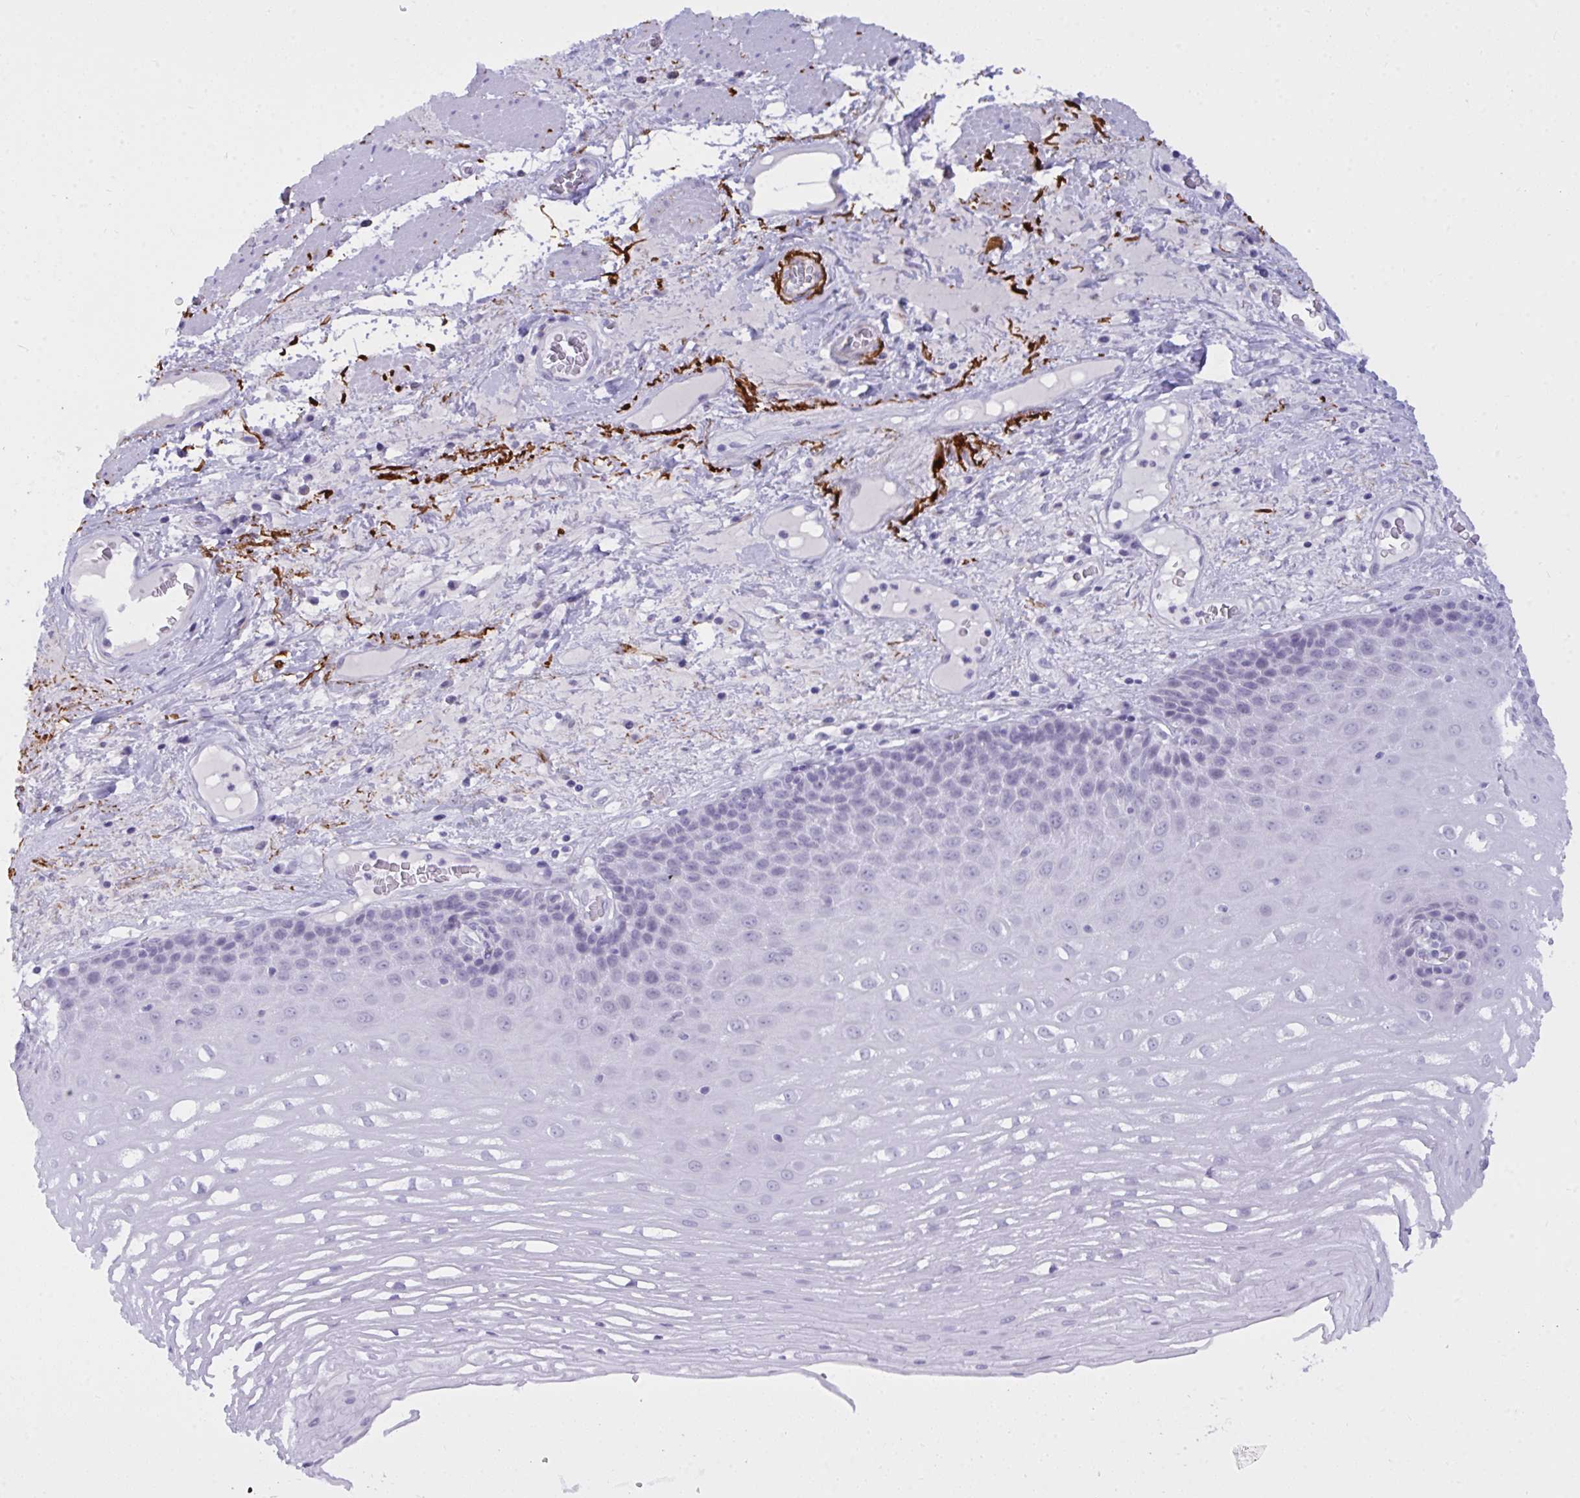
{"staining": {"intensity": "negative", "quantity": "none", "location": "none"}, "tissue": "esophagus", "cell_type": "Squamous epithelial cells", "image_type": "normal", "snomed": [{"axis": "morphology", "description": "Normal tissue, NOS"}, {"axis": "topography", "description": "Esophagus"}], "caption": "Immunohistochemistry (IHC) micrograph of unremarkable esophagus: human esophagus stained with DAB (3,3'-diaminobenzidine) reveals no significant protein staining in squamous epithelial cells.", "gene": "ELN", "patient": {"sex": "male", "age": 62}}